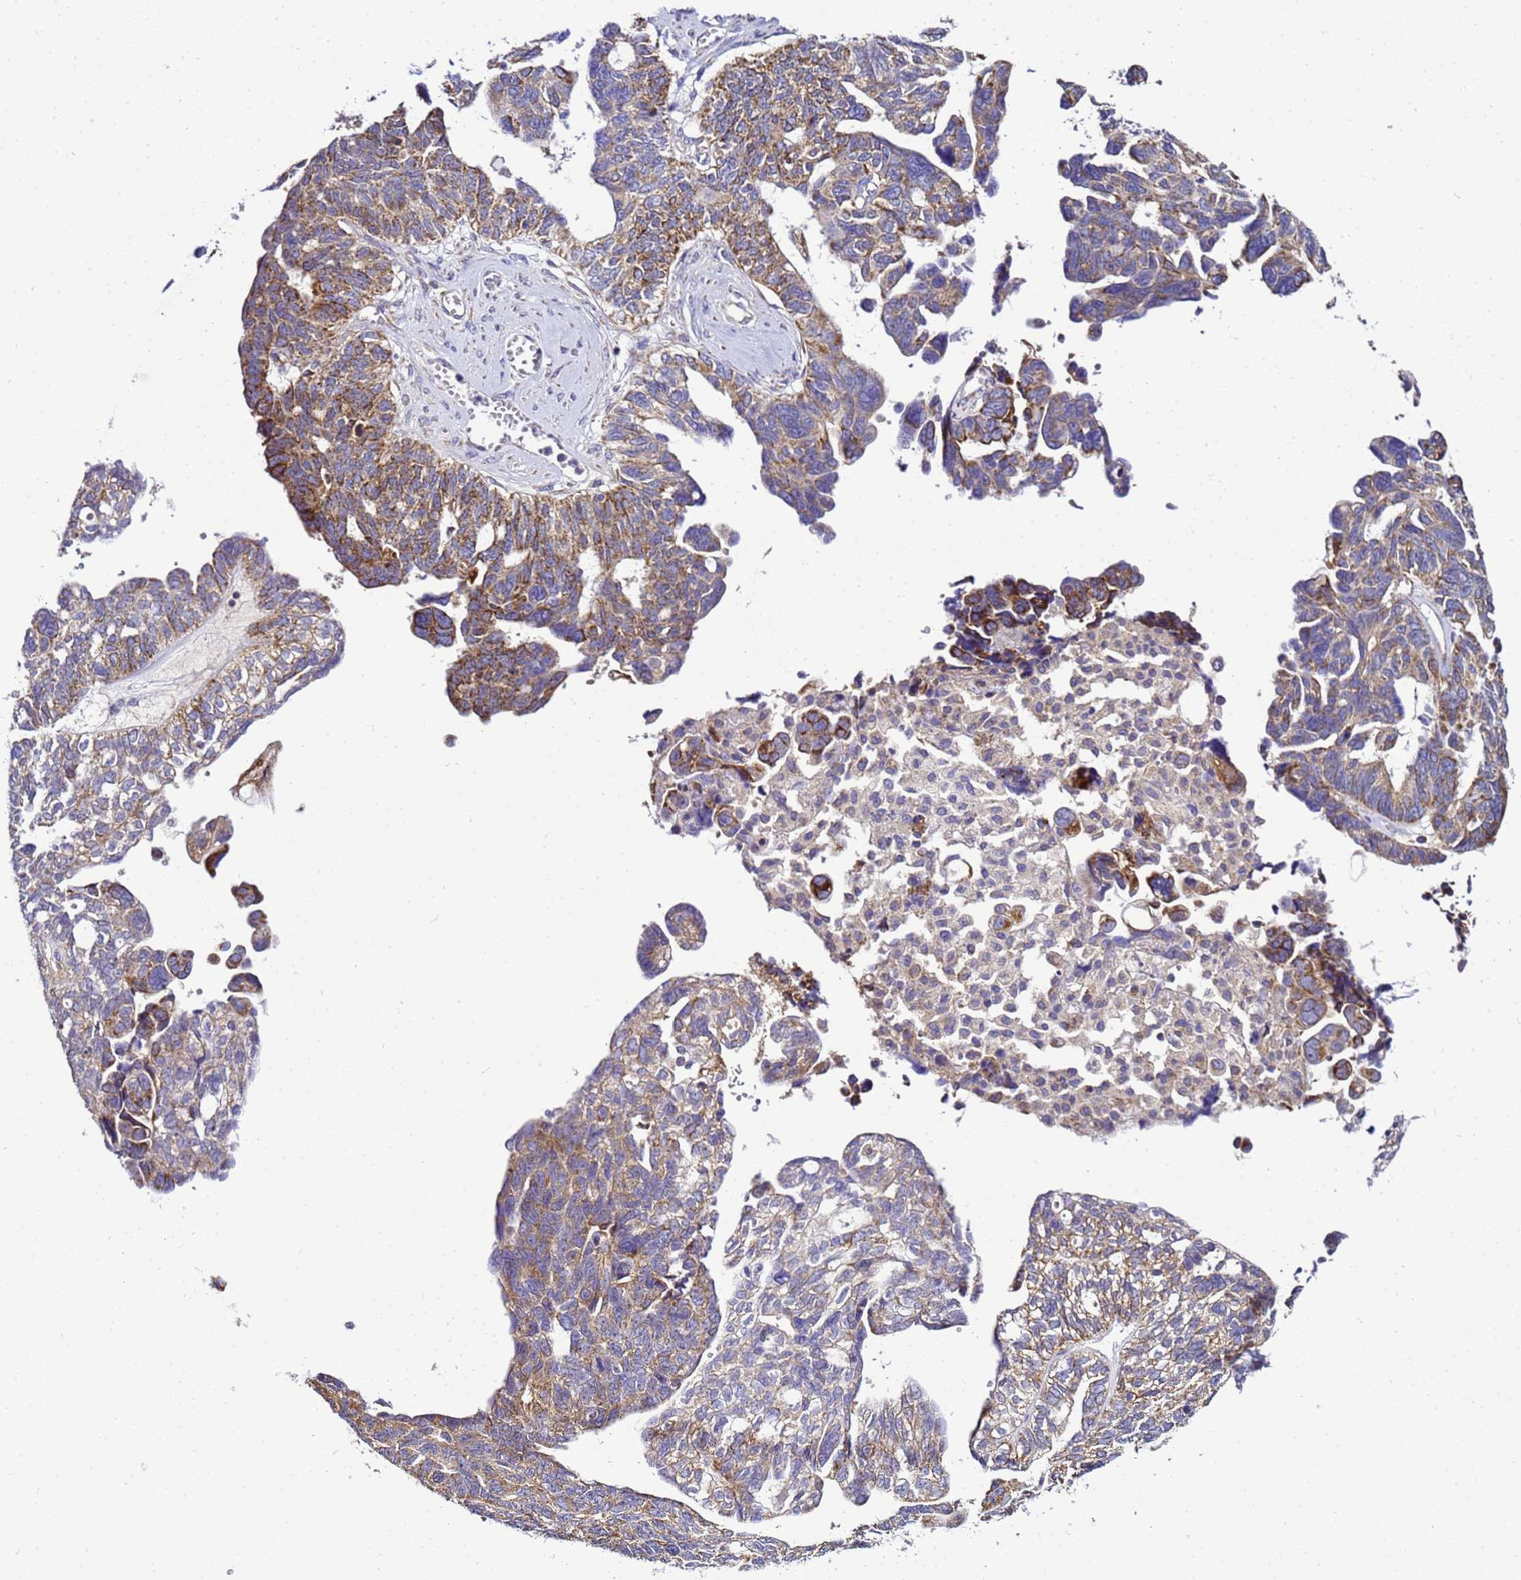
{"staining": {"intensity": "moderate", "quantity": ">75%", "location": "cytoplasmic/membranous"}, "tissue": "ovarian cancer", "cell_type": "Tumor cells", "image_type": "cancer", "snomed": [{"axis": "morphology", "description": "Cystadenocarcinoma, serous, NOS"}, {"axis": "topography", "description": "Ovary"}], "caption": "Immunohistochemical staining of human ovarian cancer (serous cystadenocarcinoma) displays medium levels of moderate cytoplasmic/membranous expression in about >75% of tumor cells.", "gene": "HIGD2A", "patient": {"sex": "female", "age": 79}}